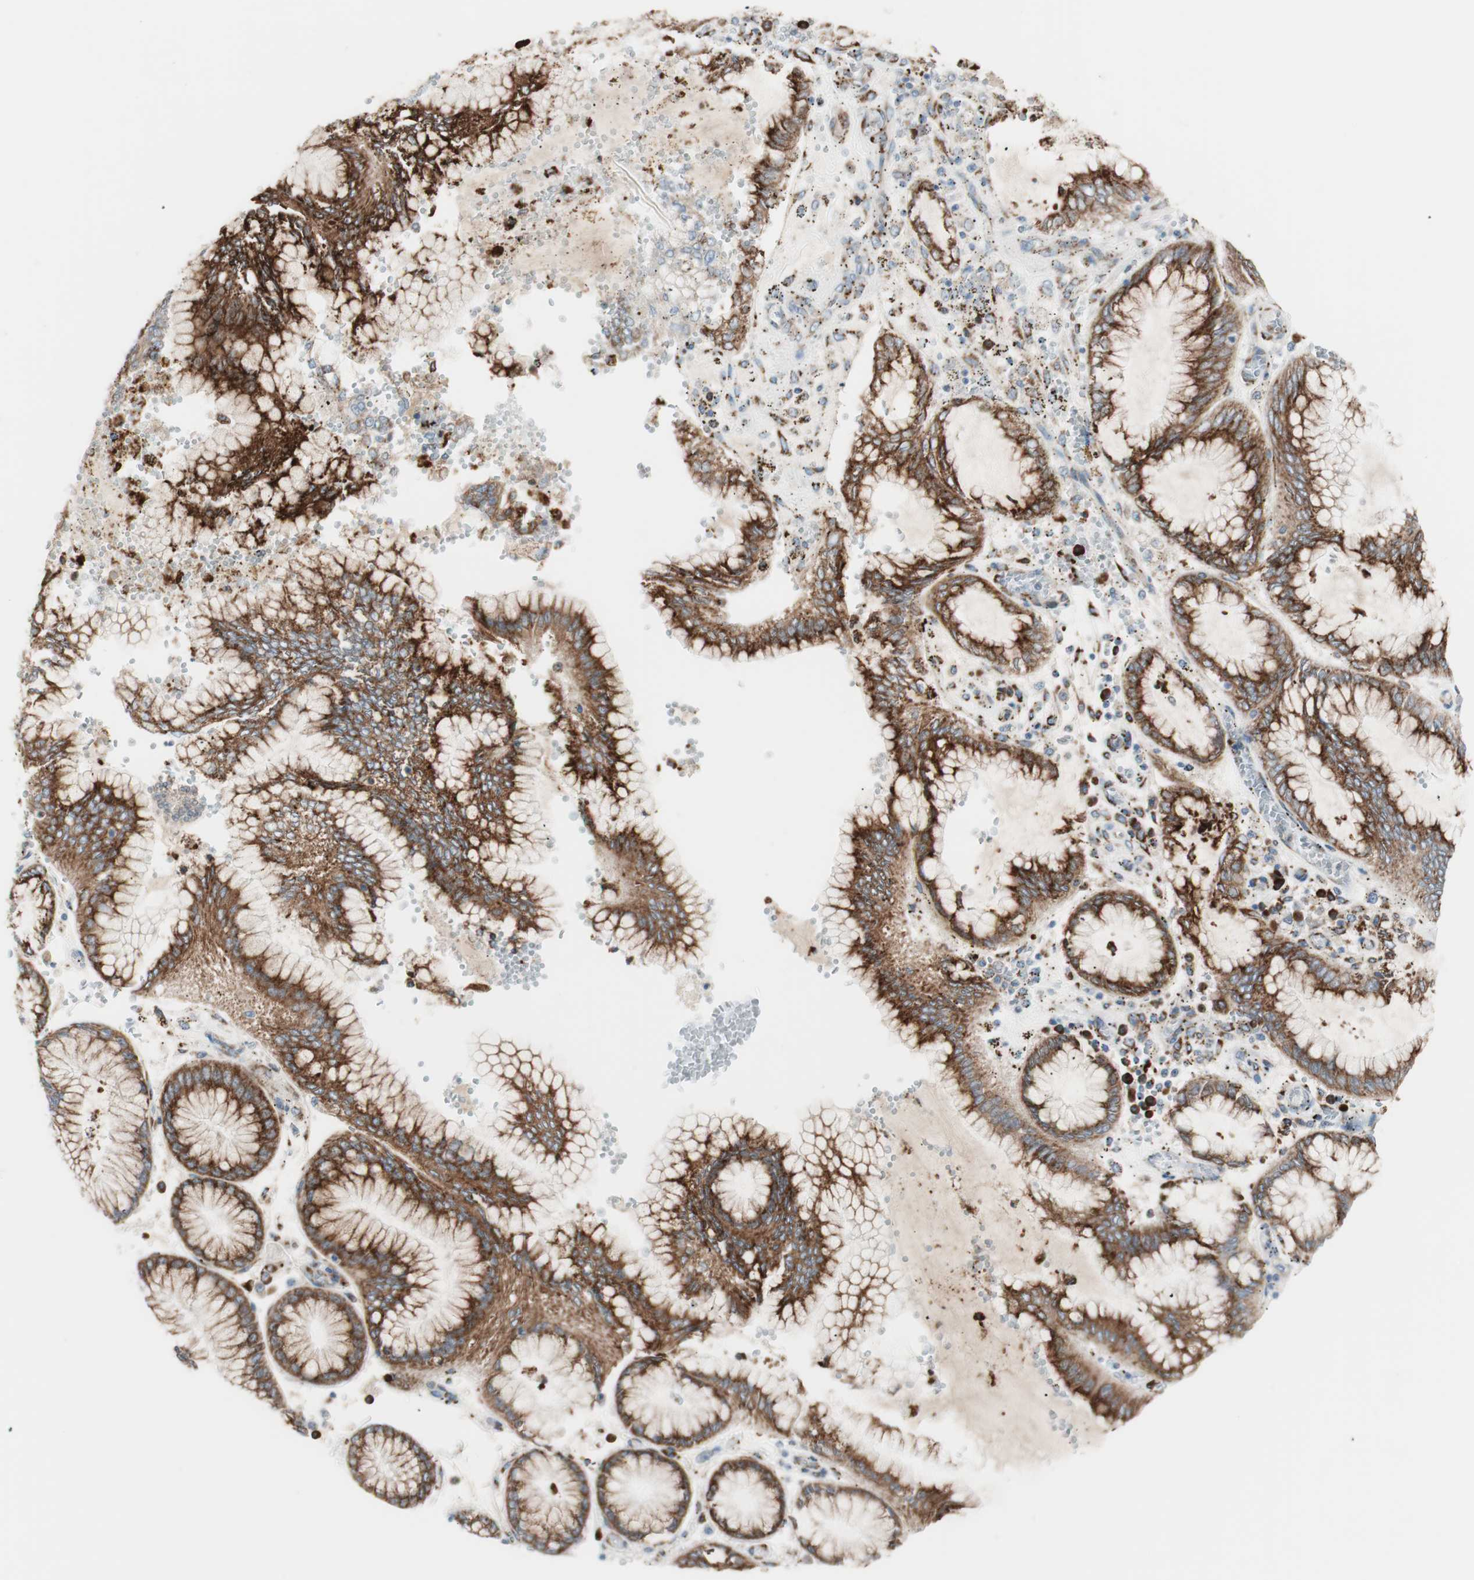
{"staining": {"intensity": "strong", "quantity": ">75%", "location": "cytoplasmic/membranous"}, "tissue": "stomach cancer", "cell_type": "Tumor cells", "image_type": "cancer", "snomed": [{"axis": "morphology", "description": "Normal tissue, NOS"}, {"axis": "morphology", "description": "Adenocarcinoma, NOS"}, {"axis": "topography", "description": "Stomach, upper"}, {"axis": "topography", "description": "Stomach"}], "caption": "A high amount of strong cytoplasmic/membranous staining is seen in approximately >75% of tumor cells in stomach adenocarcinoma tissue.", "gene": "P4HTM", "patient": {"sex": "male", "age": 76}}